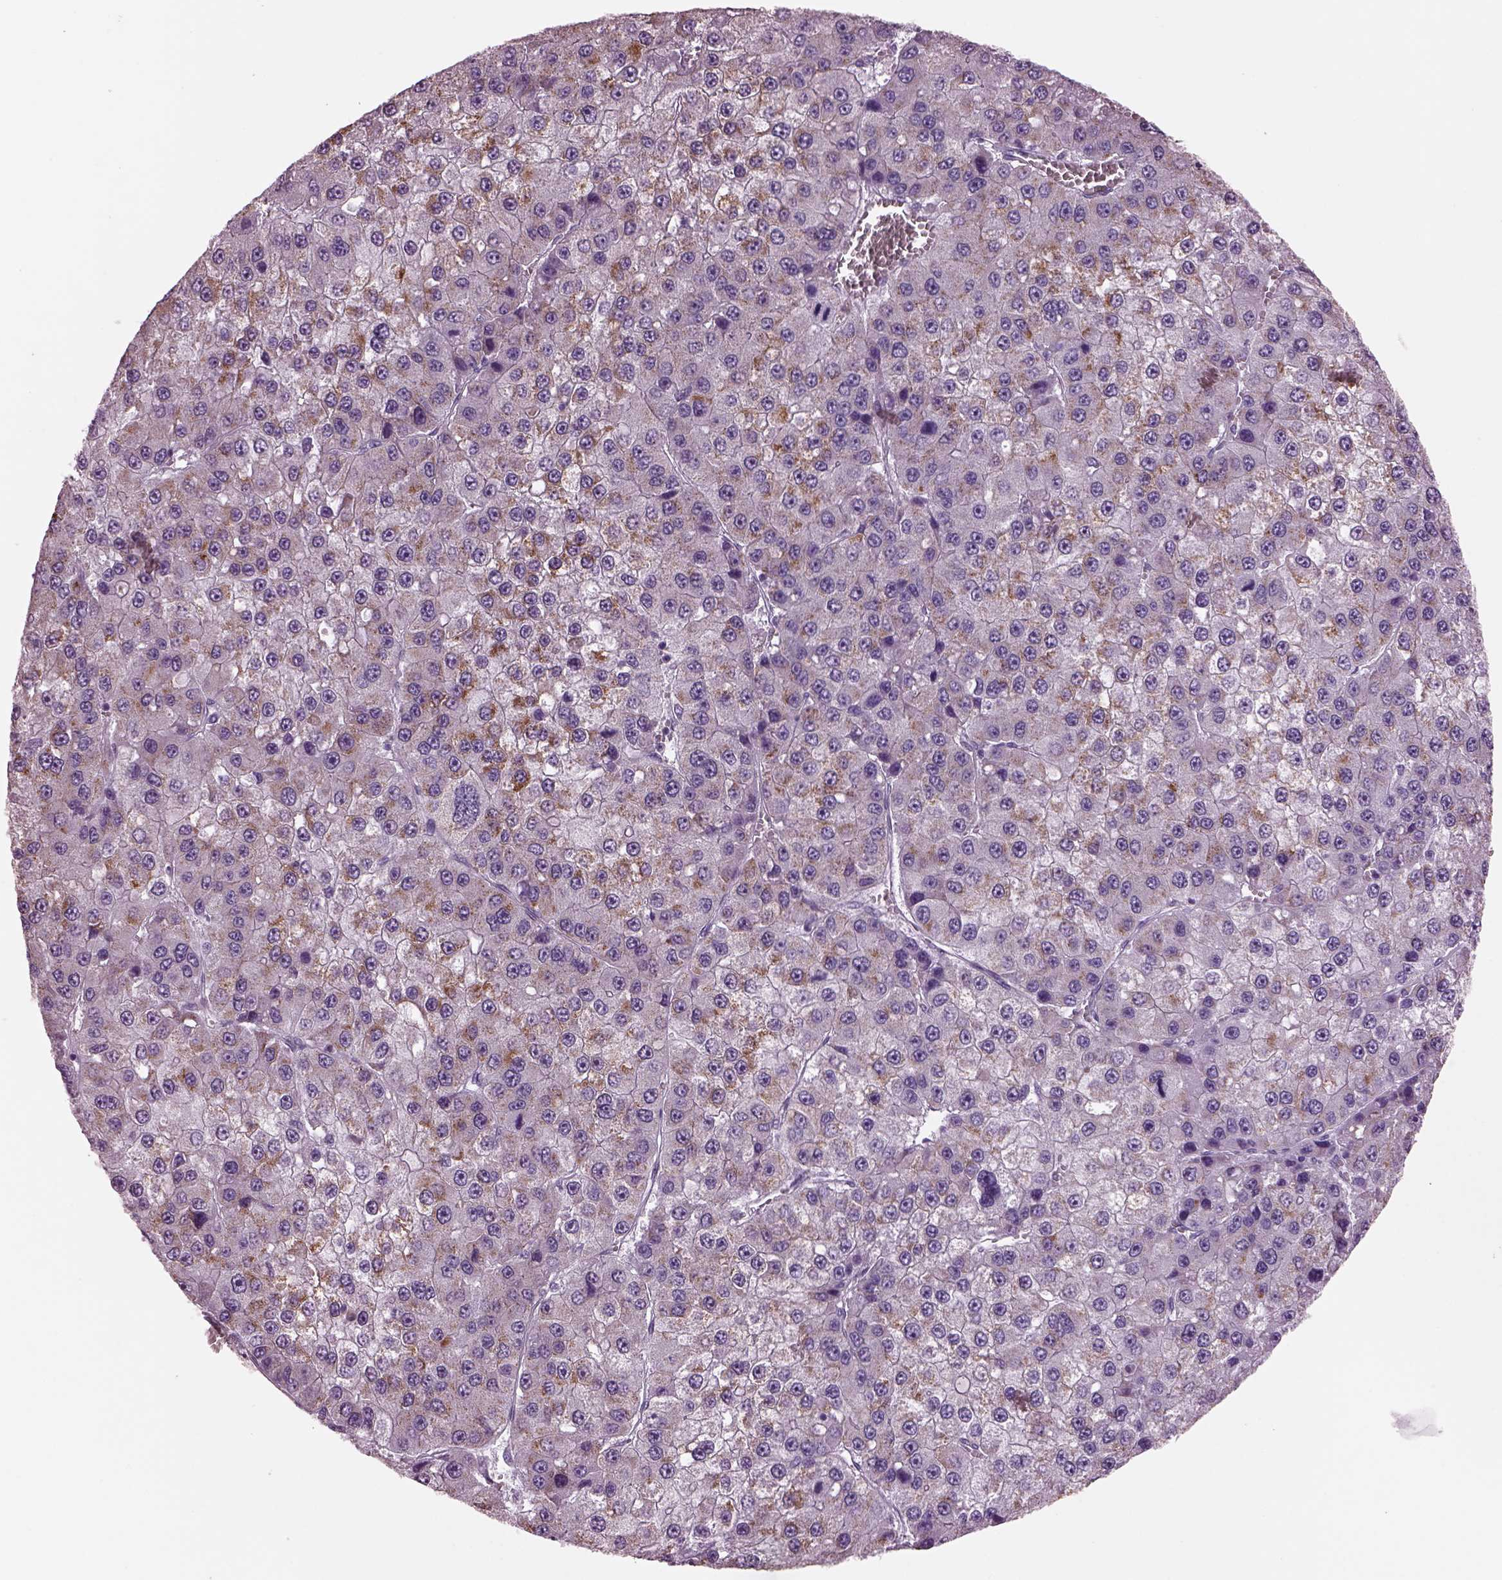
{"staining": {"intensity": "moderate", "quantity": ">75%", "location": "cytoplasmic/membranous"}, "tissue": "liver cancer", "cell_type": "Tumor cells", "image_type": "cancer", "snomed": [{"axis": "morphology", "description": "Carcinoma, Hepatocellular, NOS"}, {"axis": "topography", "description": "Liver"}], "caption": "Liver hepatocellular carcinoma tissue displays moderate cytoplasmic/membranous expression in about >75% of tumor cells, visualized by immunohistochemistry. Nuclei are stained in blue.", "gene": "PRR9", "patient": {"sex": "female", "age": 73}}